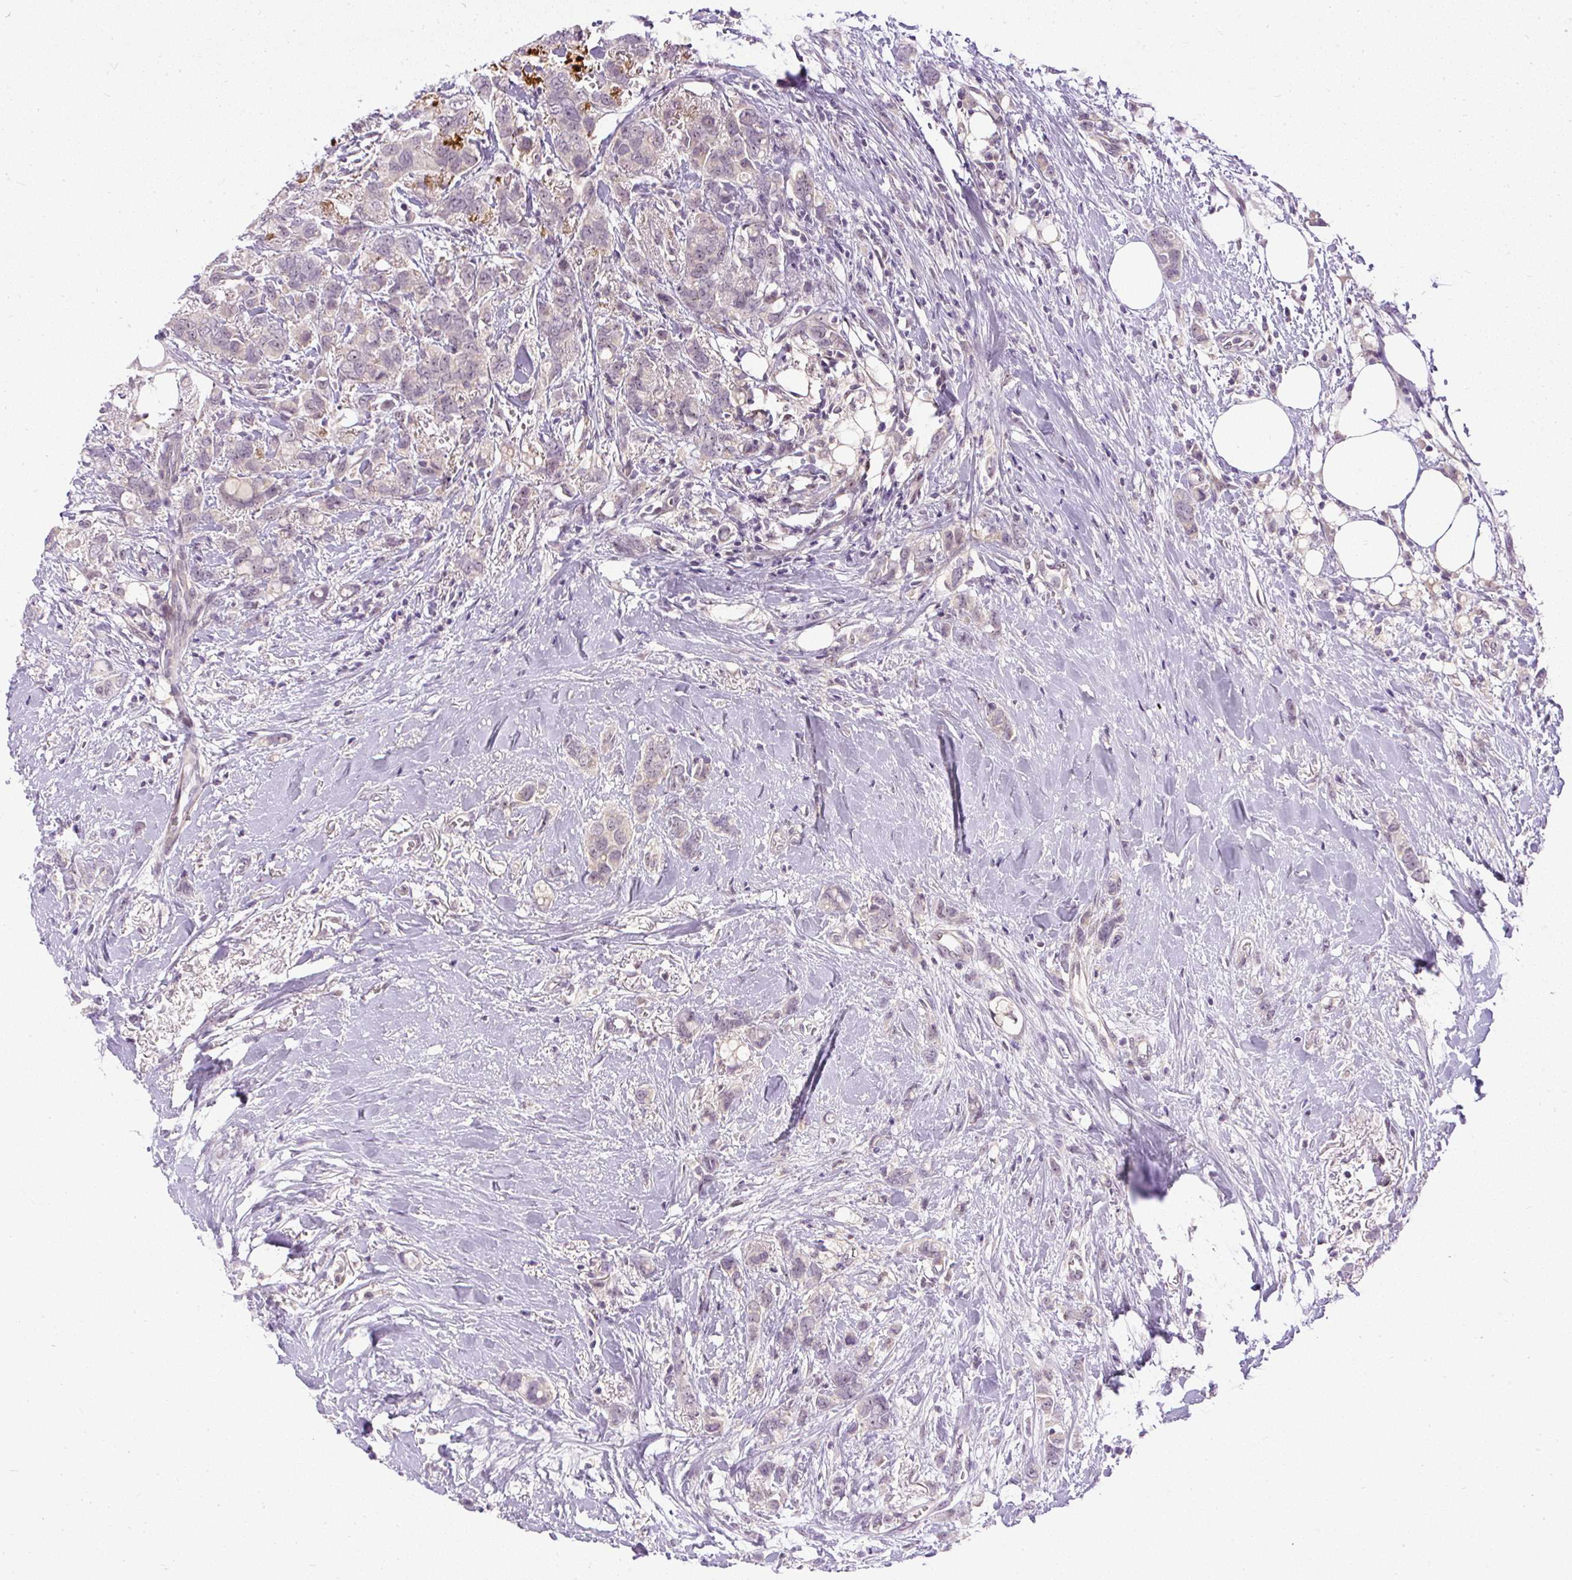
{"staining": {"intensity": "negative", "quantity": "none", "location": "none"}, "tissue": "breast cancer", "cell_type": "Tumor cells", "image_type": "cancer", "snomed": [{"axis": "morphology", "description": "Lobular carcinoma"}, {"axis": "topography", "description": "Breast"}], "caption": "Tumor cells are negative for brown protein staining in lobular carcinoma (breast). Nuclei are stained in blue.", "gene": "FAM117B", "patient": {"sex": "female", "age": 91}}